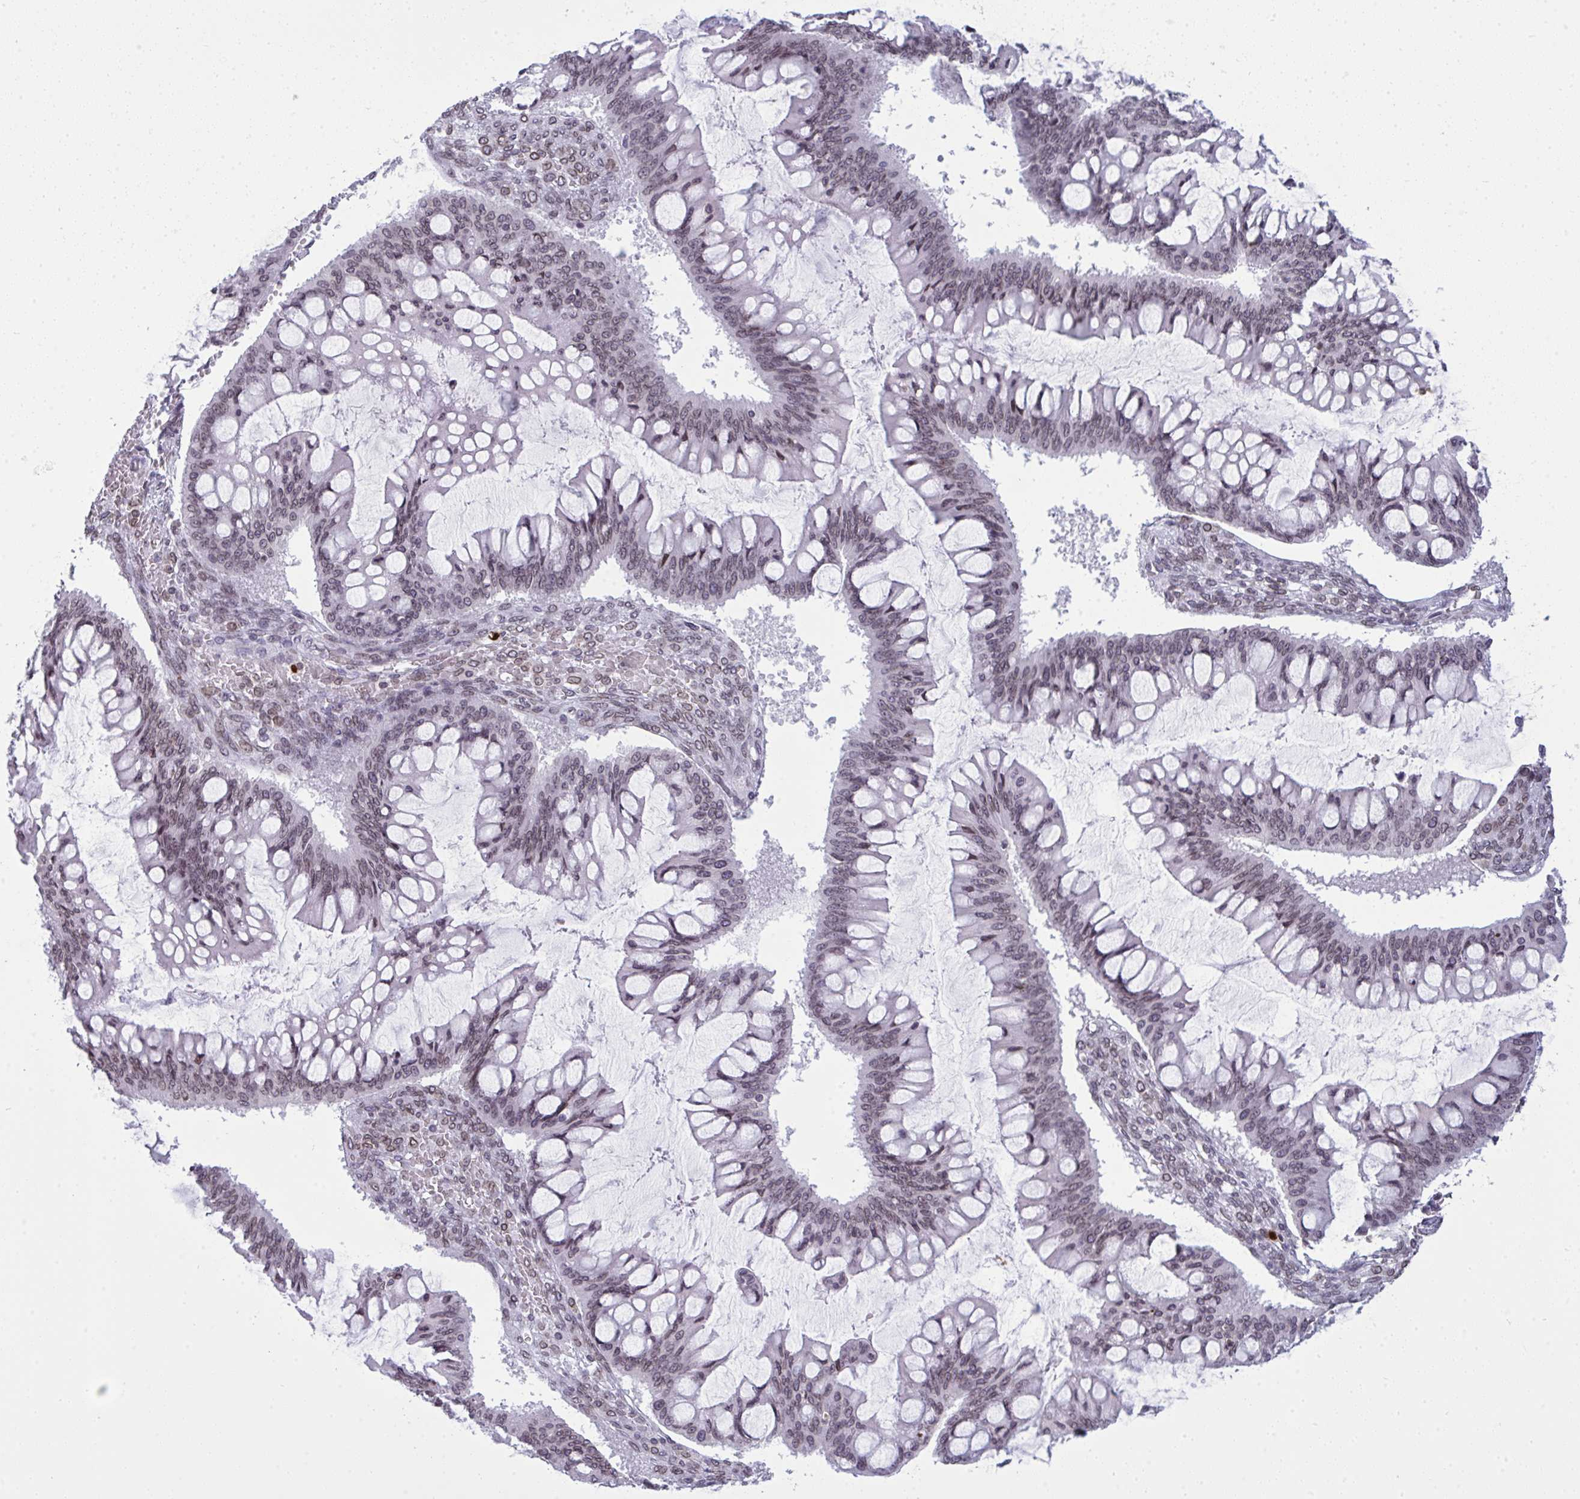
{"staining": {"intensity": "weak", "quantity": "<25%", "location": "cytoplasmic/membranous,nuclear"}, "tissue": "ovarian cancer", "cell_type": "Tumor cells", "image_type": "cancer", "snomed": [{"axis": "morphology", "description": "Cystadenocarcinoma, mucinous, NOS"}, {"axis": "topography", "description": "Ovary"}], "caption": "Immunohistochemistry (IHC) image of human ovarian cancer (mucinous cystadenocarcinoma) stained for a protein (brown), which demonstrates no positivity in tumor cells.", "gene": "LMNB2", "patient": {"sex": "female", "age": 73}}